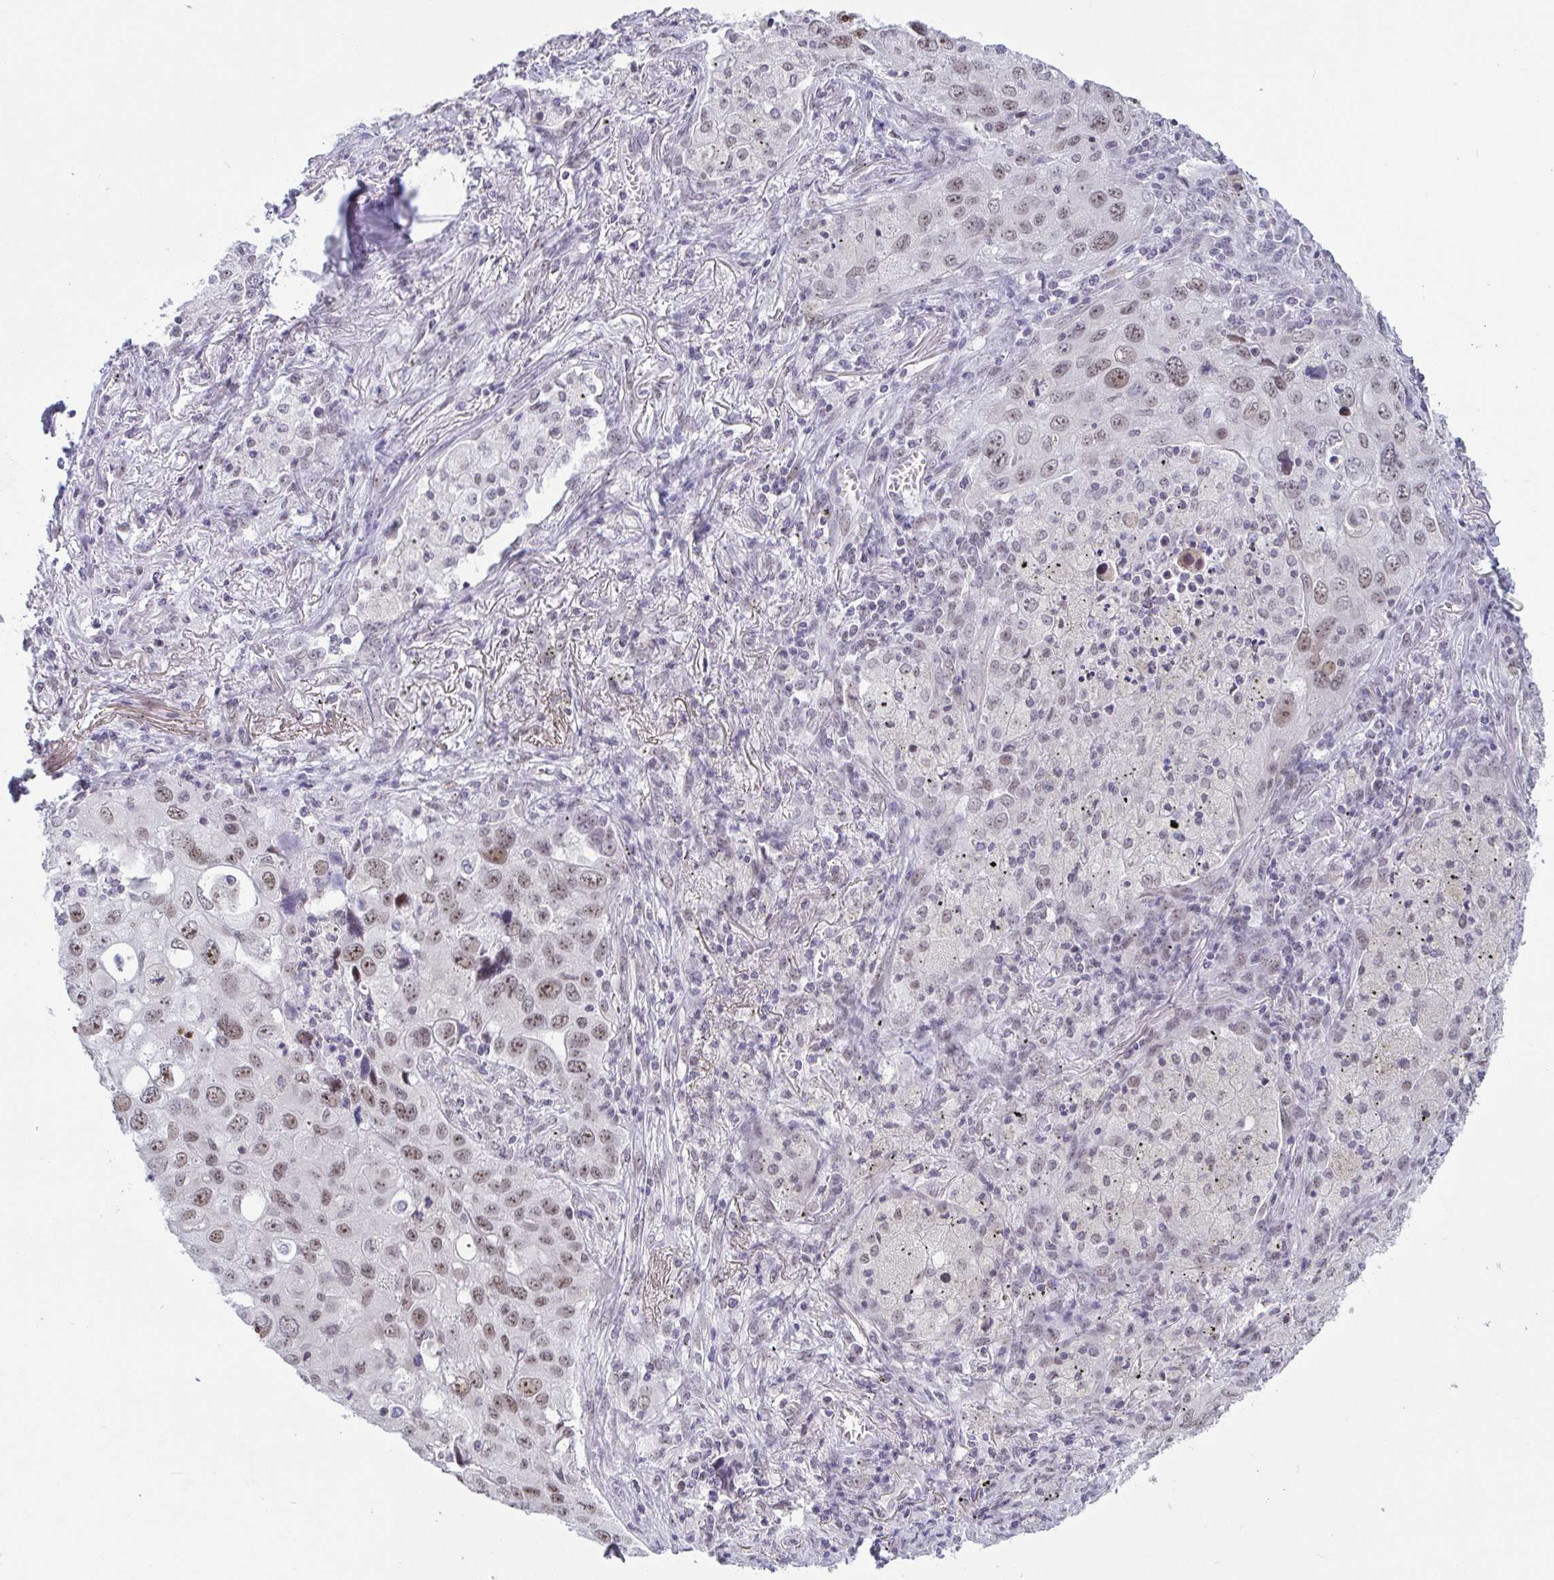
{"staining": {"intensity": "weak", "quantity": ">75%", "location": "nuclear"}, "tissue": "lung cancer", "cell_type": "Tumor cells", "image_type": "cancer", "snomed": [{"axis": "morphology", "description": "Adenocarcinoma, NOS"}, {"axis": "morphology", "description": "Adenocarcinoma, metastatic, NOS"}, {"axis": "topography", "description": "Lymph node"}, {"axis": "topography", "description": "Lung"}], "caption": "Immunohistochemistry (DAB) staining of human lung cancer shows weak nuclear protein staining in about >75% of tumor cells.", "gene": "SUPT16H", "patient": {"sex": "female", "age": 42}}